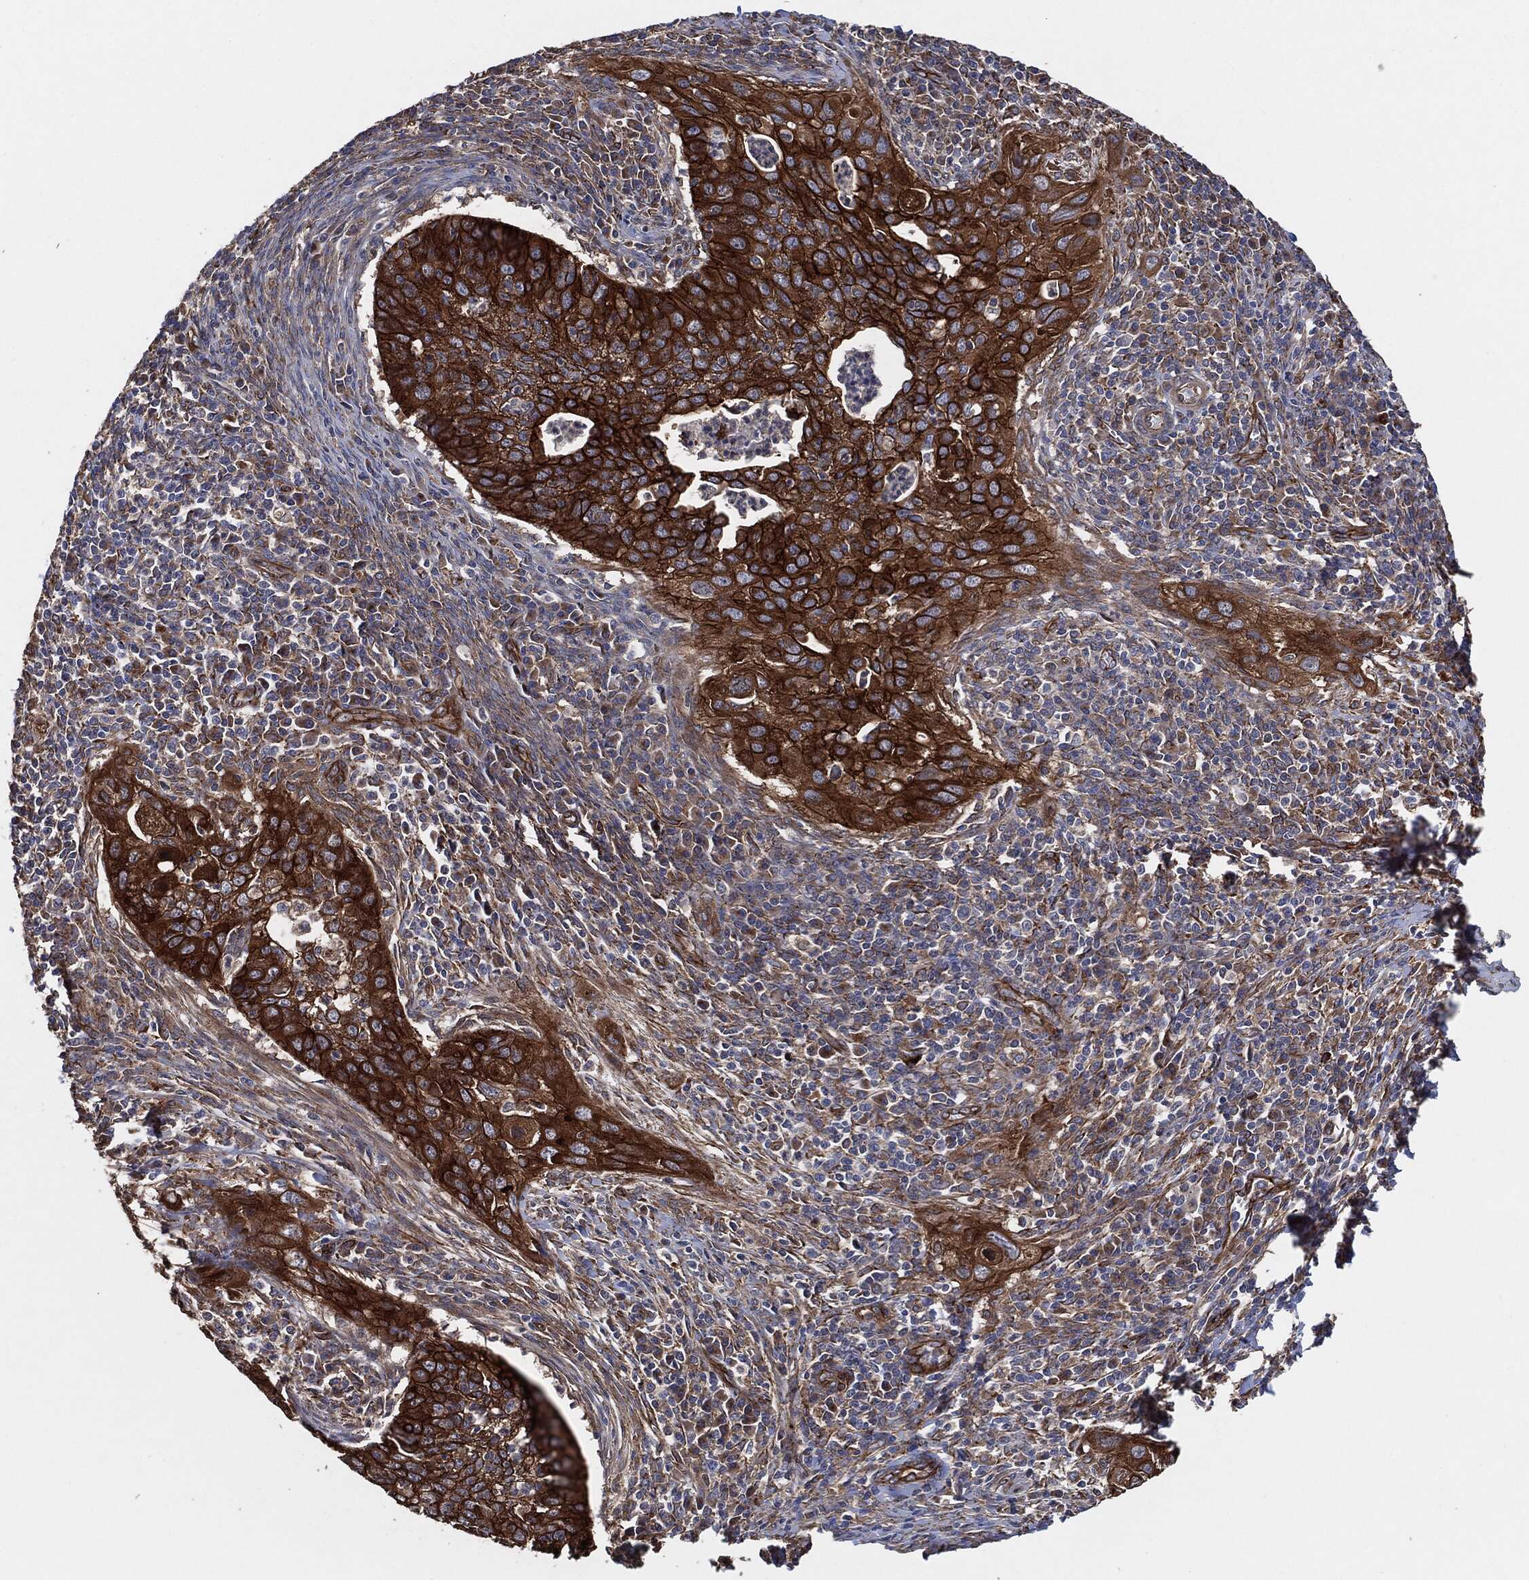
{"staining": {"intensity": "strong", "quantity": "25%-75%", "location": "cytoplasmic/membranous"}, "tissue": "cervical cancer", "cell_type": "Tumor cells", "image_type": "cancer", "snomed": [{"axis": "morphology", "description": "Squamous cell carcinoma, NOS"}, {"axis": "topography", "description": "Cervix"}], "caption": "IHC staining of cervical cancer, which displays high levels of strong cytoplasmic/membranous positivity in about 25%-75% of tumor cells indicating strong cytoplasmic/membranous protein expression. The staining was performed using DAB (3,3'-diaminobenzidine) (brown) for protein detection and nuclei were counterstained in hematoxylin (blue).", "gene": "CTNNA1", "patient": {"sex": "female", "age": 26}}